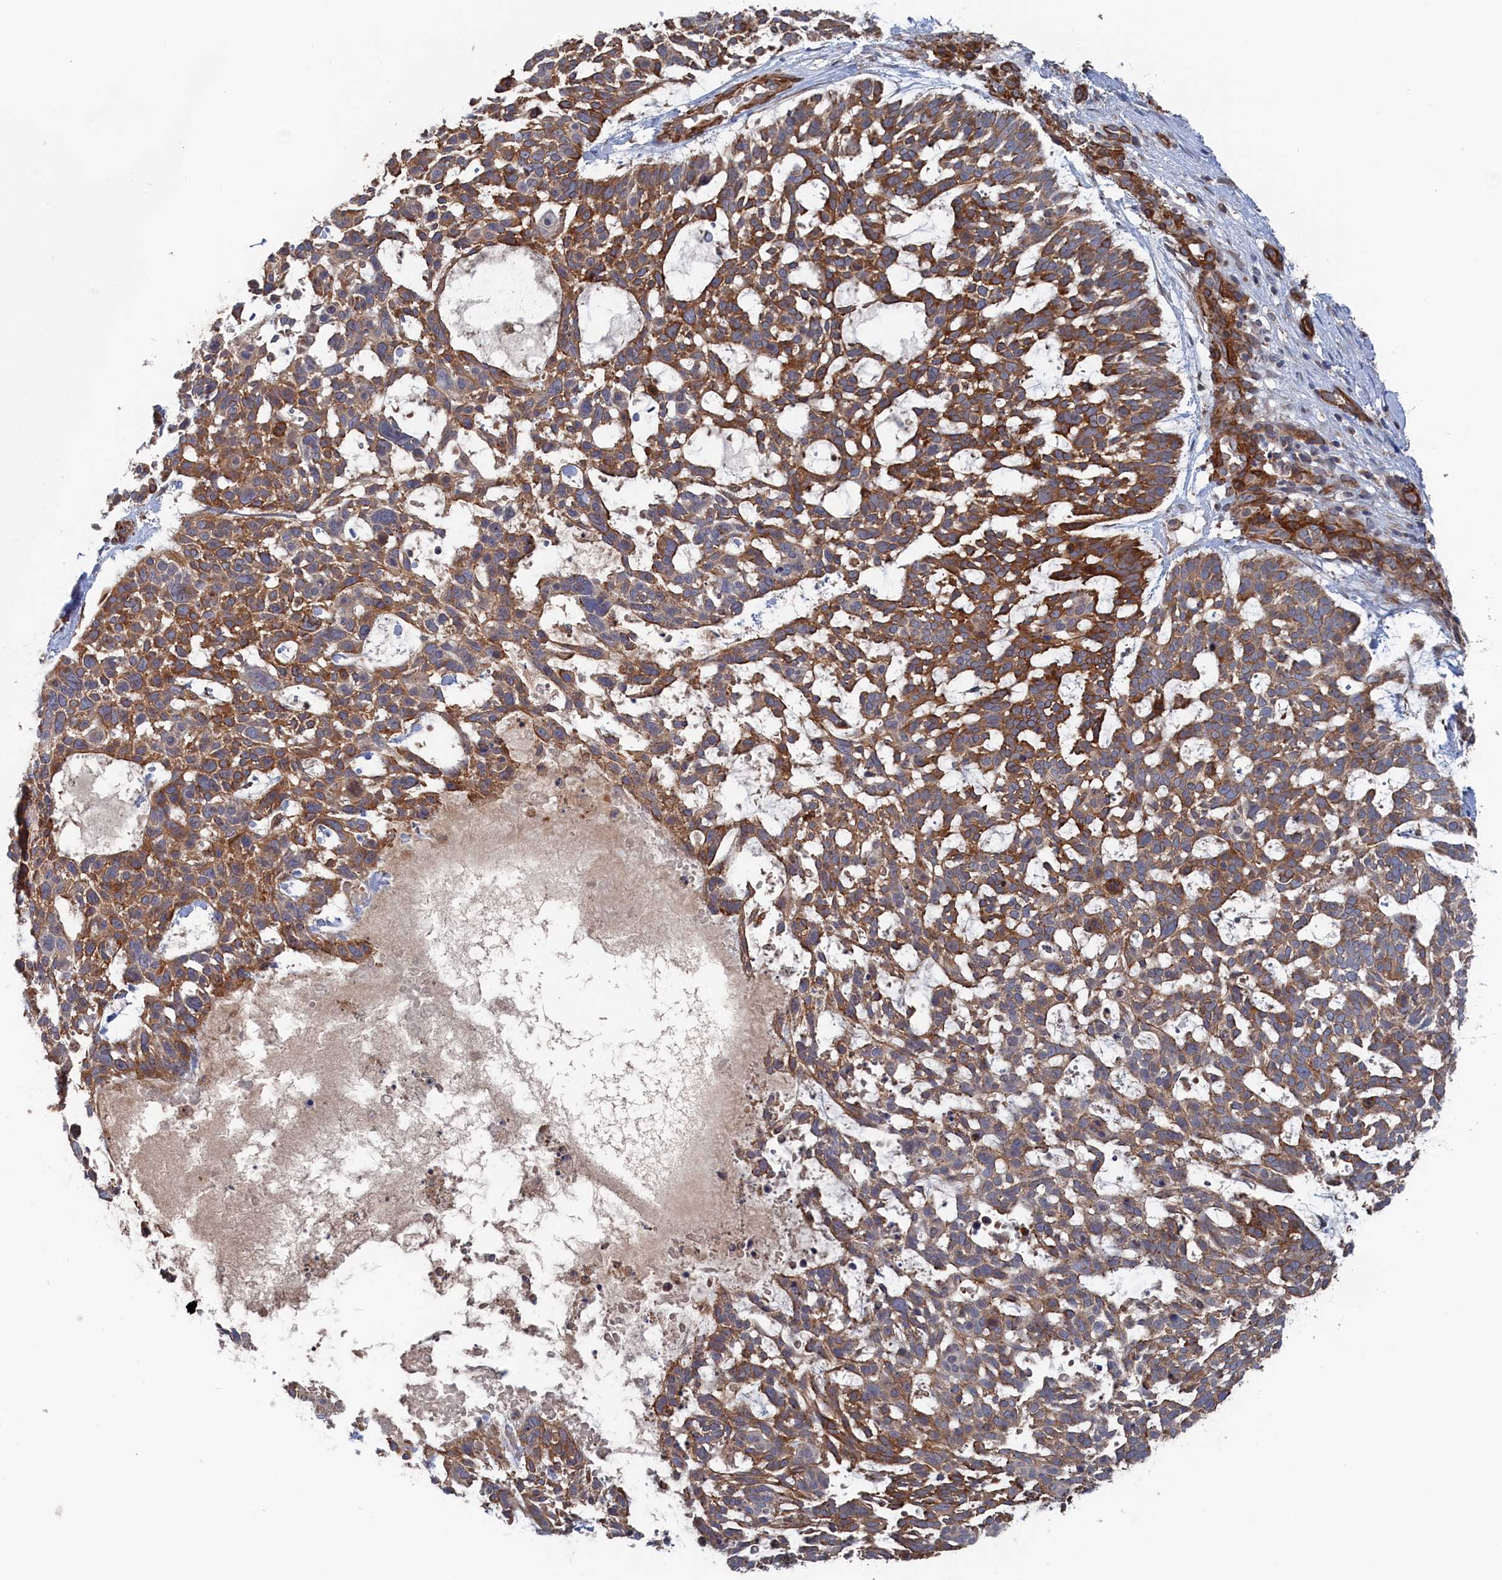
{"staining": {"intensity": "moderate", "quantity": ">75%", "location": "cytoplasmic/membranous"}, "tissue": "skin cancer", "cell_type": "Tumor cells", "image_type": "cancer", "snomed": [{"axis": "morphology", "description": "Basal cell carcinoma"}, {"axis": "topography", "description": "Skin"}], "caption": "Skin cancer (basal cell carcinoma) stained with a brown dye shows moderate cytoplasmic/membranous positive expression in approximately >75% of tumor cells.", "gene": "FILIP1L", "patient": {"sex": "male", "age": 88}}